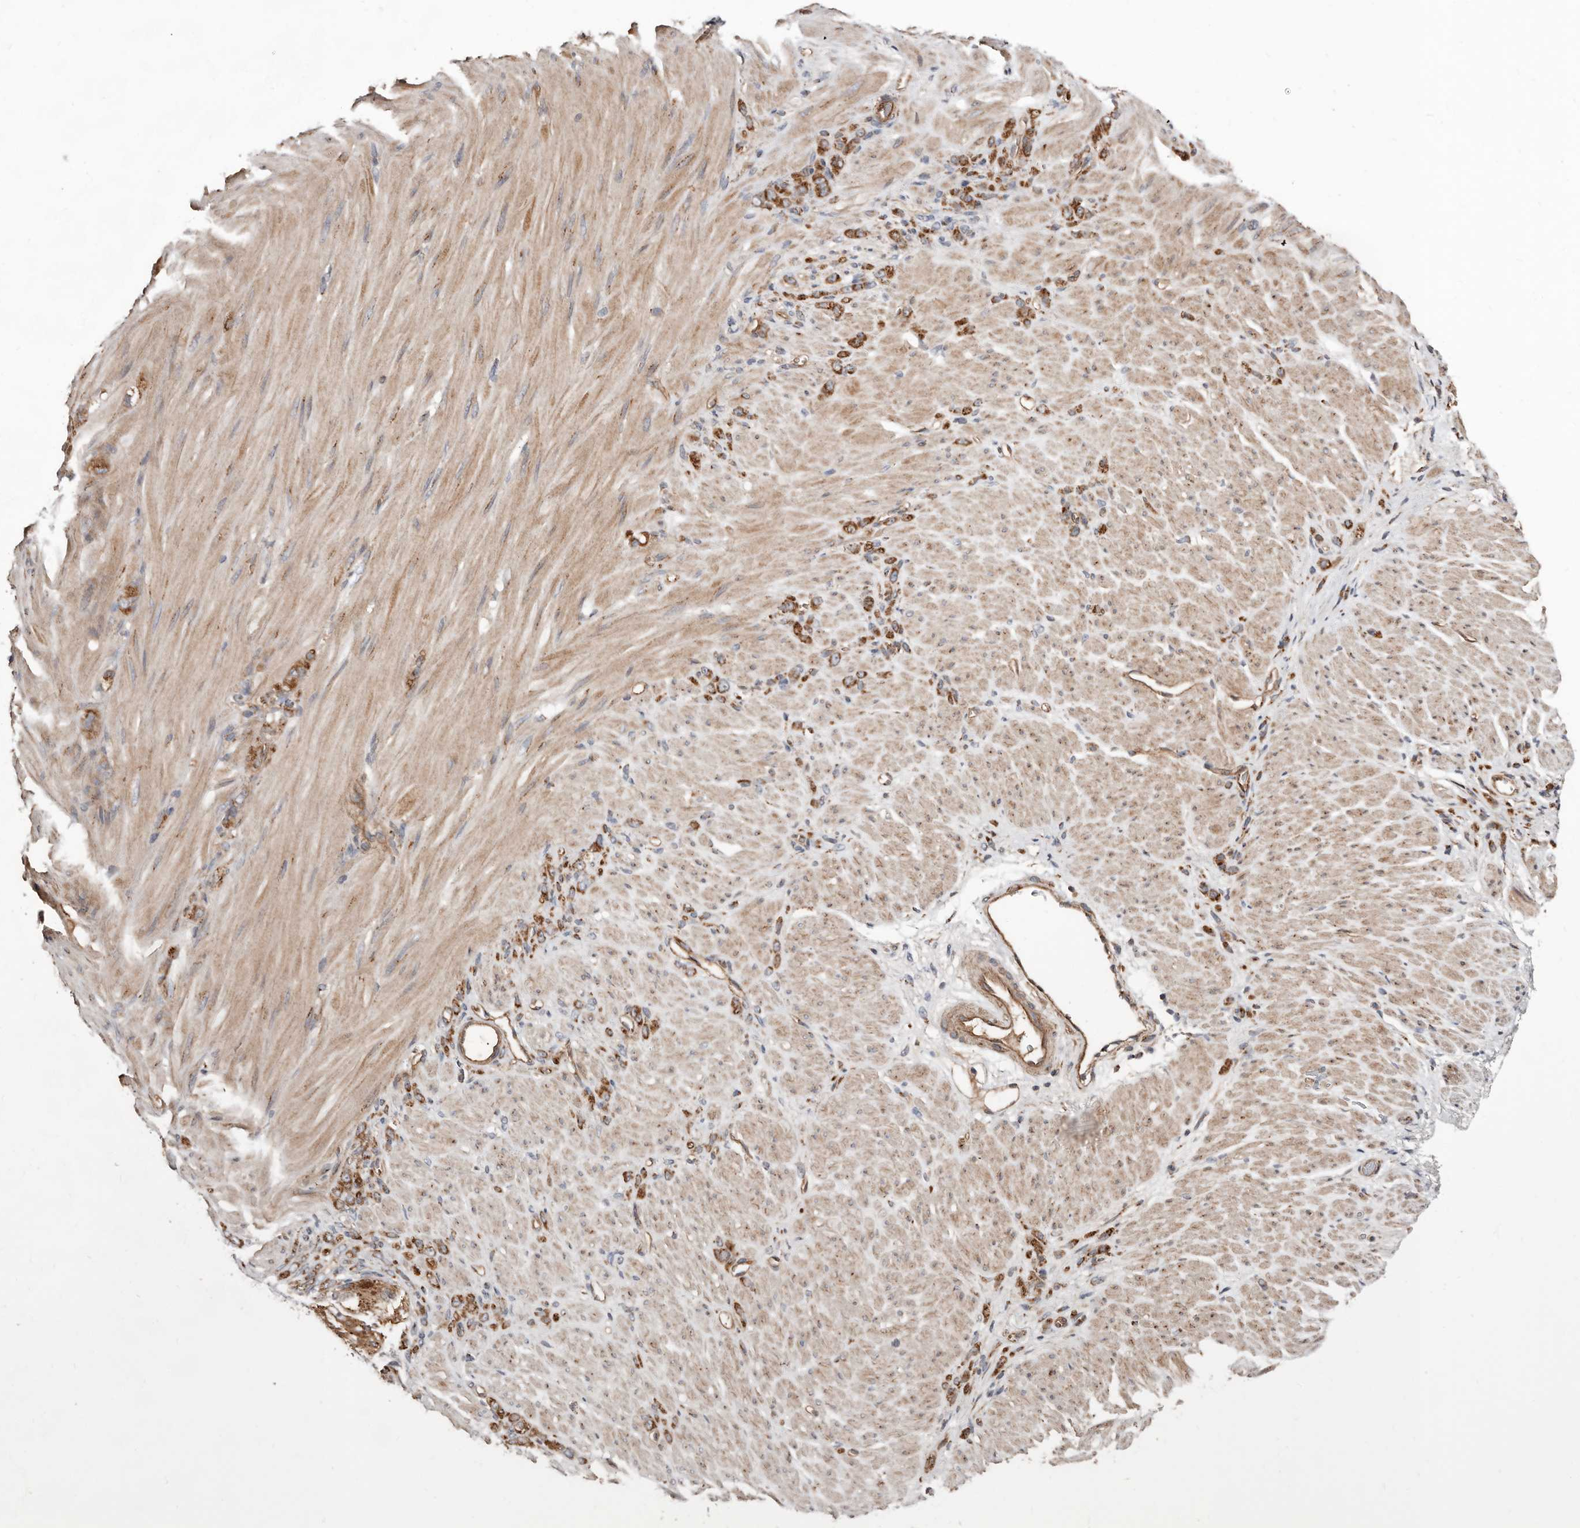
{"staining": {"intensity": "moderate", "quantity": ">75%", "location": "cytoplasmic/membranous"}, "tissue": "stomach cancer", "cell_type": "Tumor cells", "image_type": "cancer", "snomed": [{"axis": "morphology", "description": "Normal tissue, NOS"}, {"axis": "morphology", "description": "Adenocarcinoma, NOS"}, {"axis": "topography", "description": "Stomach"}], "caption": "High-magnification brightfield microscopy of stomach adenocarcinoma stained with DAB (3,3'-diaminobenzidine) (brown) and counterstained with hematoxylin (blue). tumor cells exhibit moderate cytoplasmic/membranous staining is appreciated in approximately>75% of cells.", "gene": "COG1", "patient": {"sex": "male", "age": 82}}